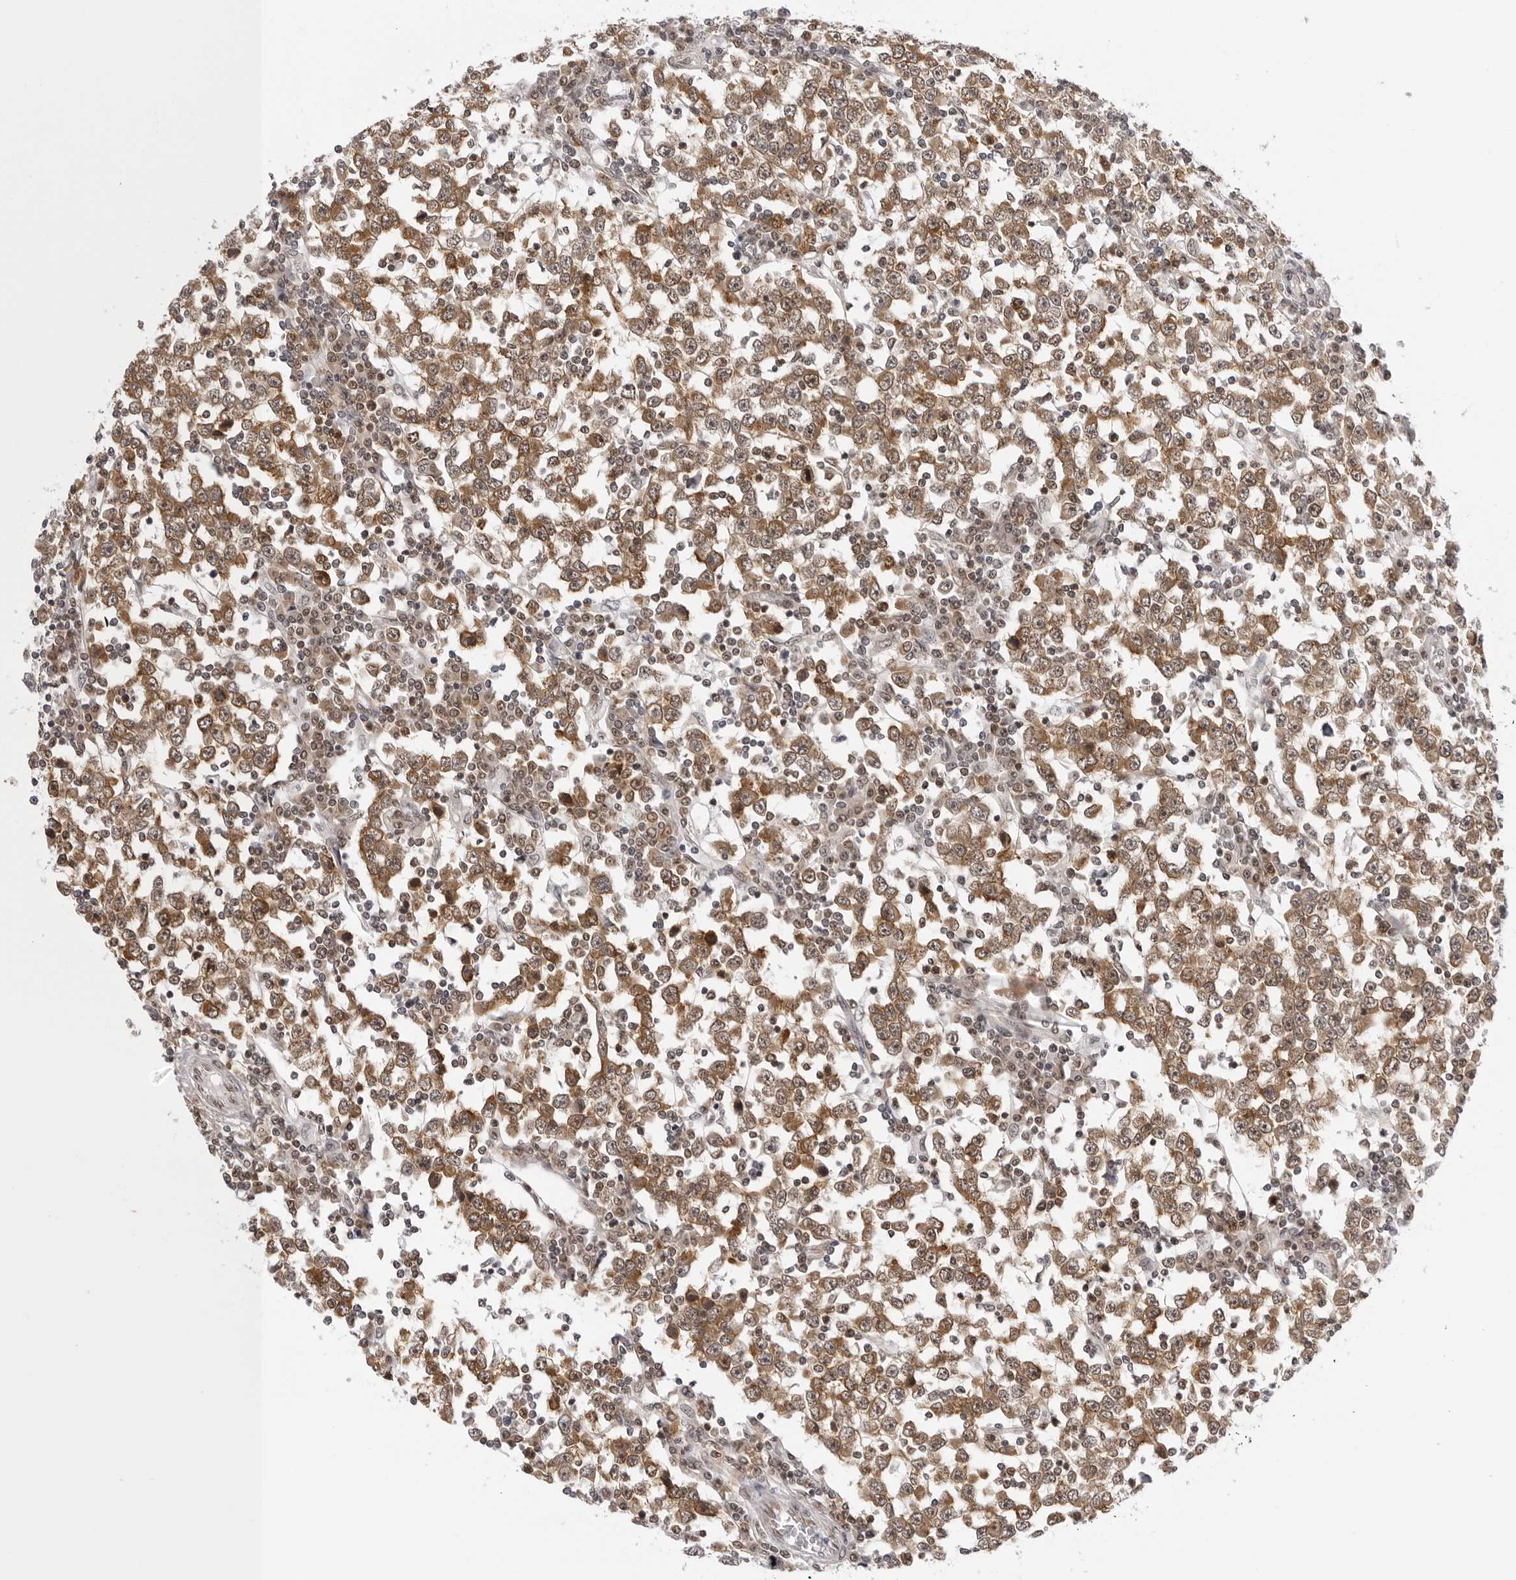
{"staining": {"intensity": "moderate", "quantity": ">75%", "location": "cytoplasmic/membranous"}, "tissue": "testis cancer", "cell_type": "Tumor cells", "image_type": "cancer", "snomed": [{"axis": "morphology", "description": "Seminoma, NOS"}, {"axis": "topography", "description": "Testis"}], "caption": "High-power microscopy captured an immunohistochemistry micrograph of testis seminoma, revealing moderate cytoplasmic/membranous staining in approximately >75% of tumor cells.", "gene": "WDR77", "patient": {"sex": "male", "age": 65}}